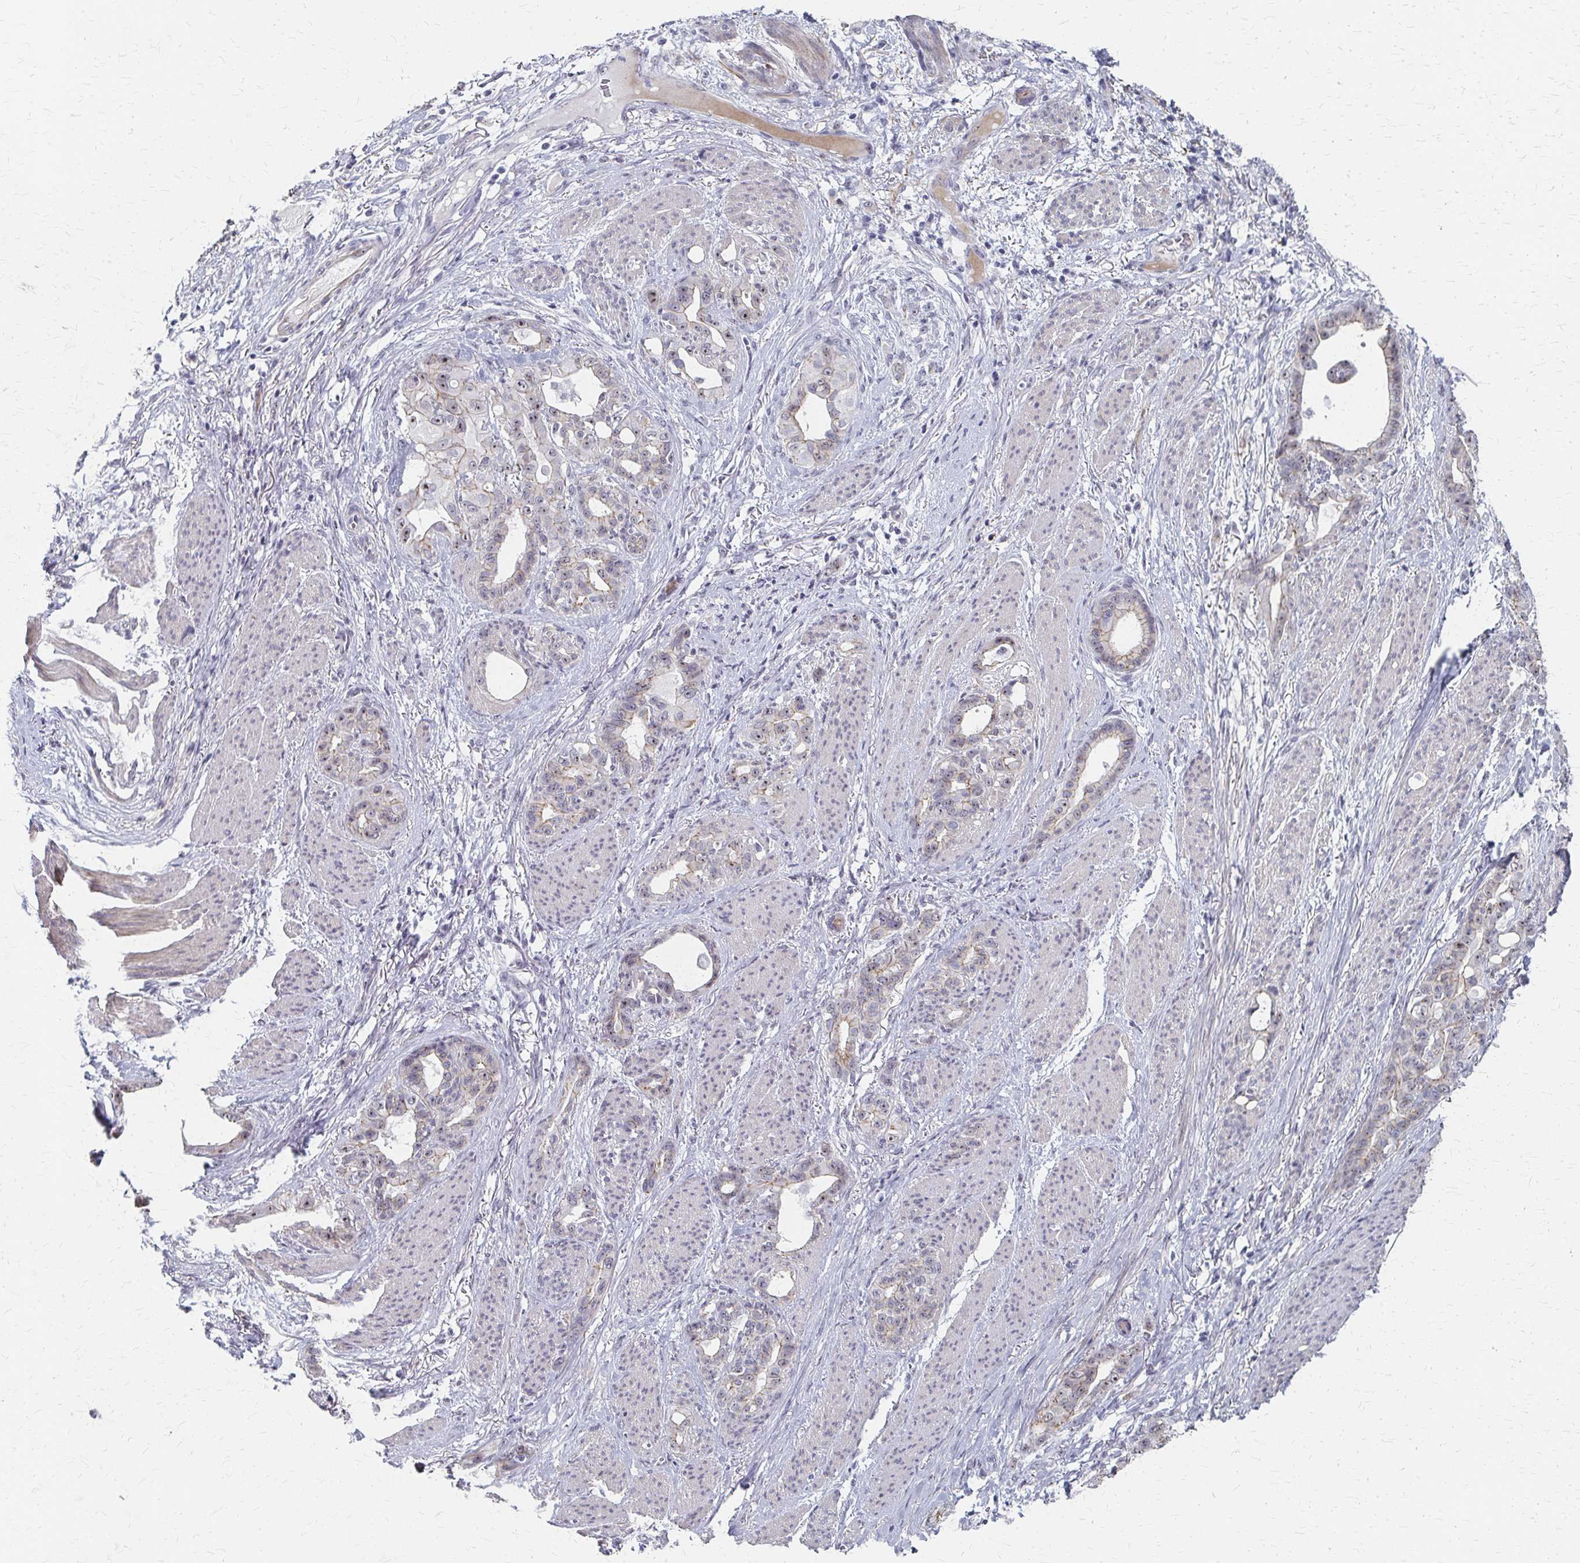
{"staining": {"intensity": "weak", "quantity": "<25%", "location": "cytoplasmic/membranous,nuclear"}, "tissue": "stomach cancer", "cell_type": "Tumor cells", "image_type": "cancer", "snomed": [{"axis": "morphology", "description": "Normal tissue, NOS"}, {"axis": "morphology", "description": "Adenocarcinoma, NOS"}, {"axis": "topography", "description": "Esophagus"}, {"axis": "topography", "description": "Stomach, upper"}], "caption": "Protein analysis of stomach cancer (adenocarcinoma) shows no significant expression in tumor cells.", "gene": "PES1", "patient": {"sex": "male", "age": 62}}